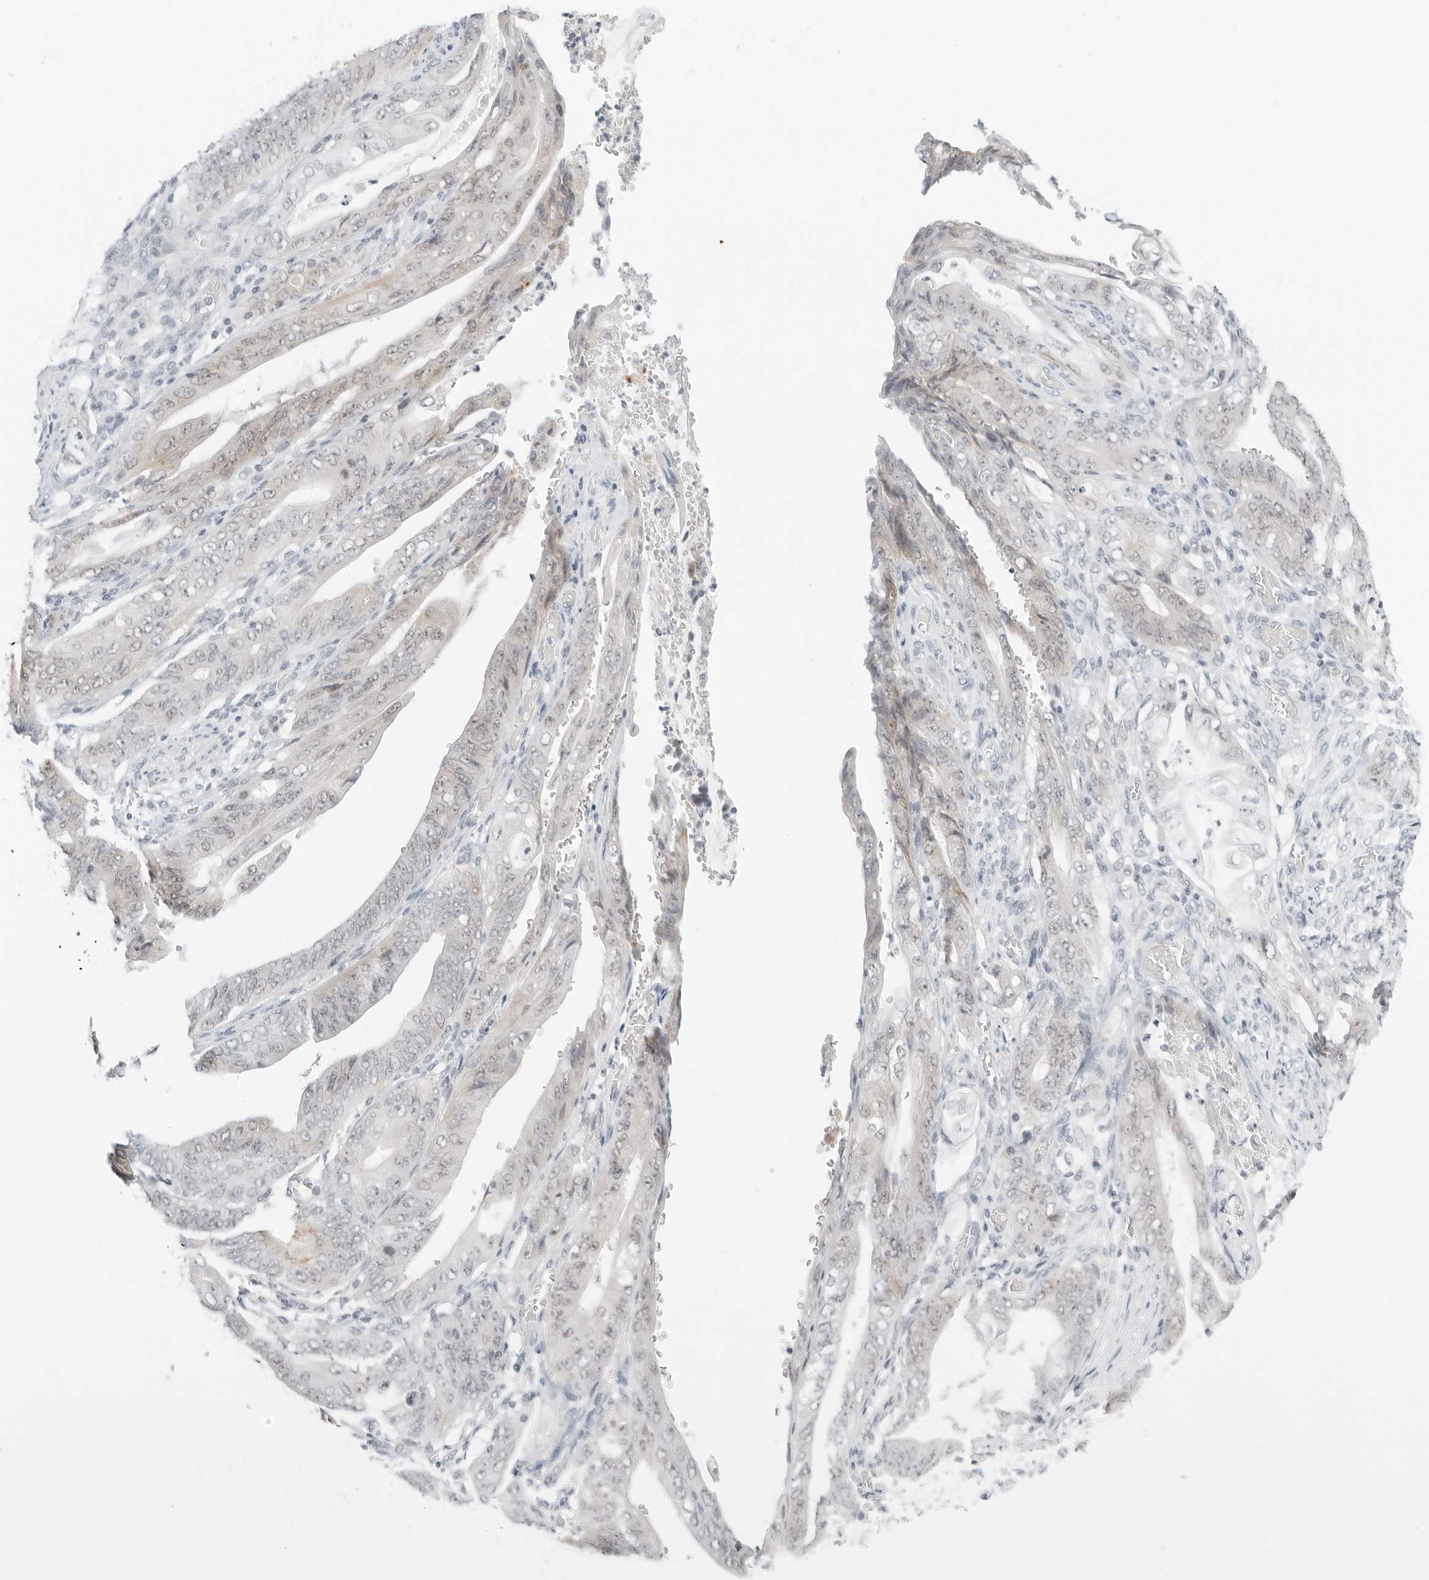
{"staining": {"intensity": "negative", "quantity": "none", "location": "none"}, "tissue": "stomach cancer", "cell_type": "Tumor cells", "image_type": "cancer", "snomed": [{"axis": "morphology", "description": "Adenocarcinoma, NOS"}, {"axis": "topography", "description": "Stomach"}], "caption": "This is an immunohistochemistry photomicrograph of human adenocarcinoma (stomach). There is no expression in tumor cells.", "gene": "CCSAP", "patient": {"sex": "female", "age": 73}}